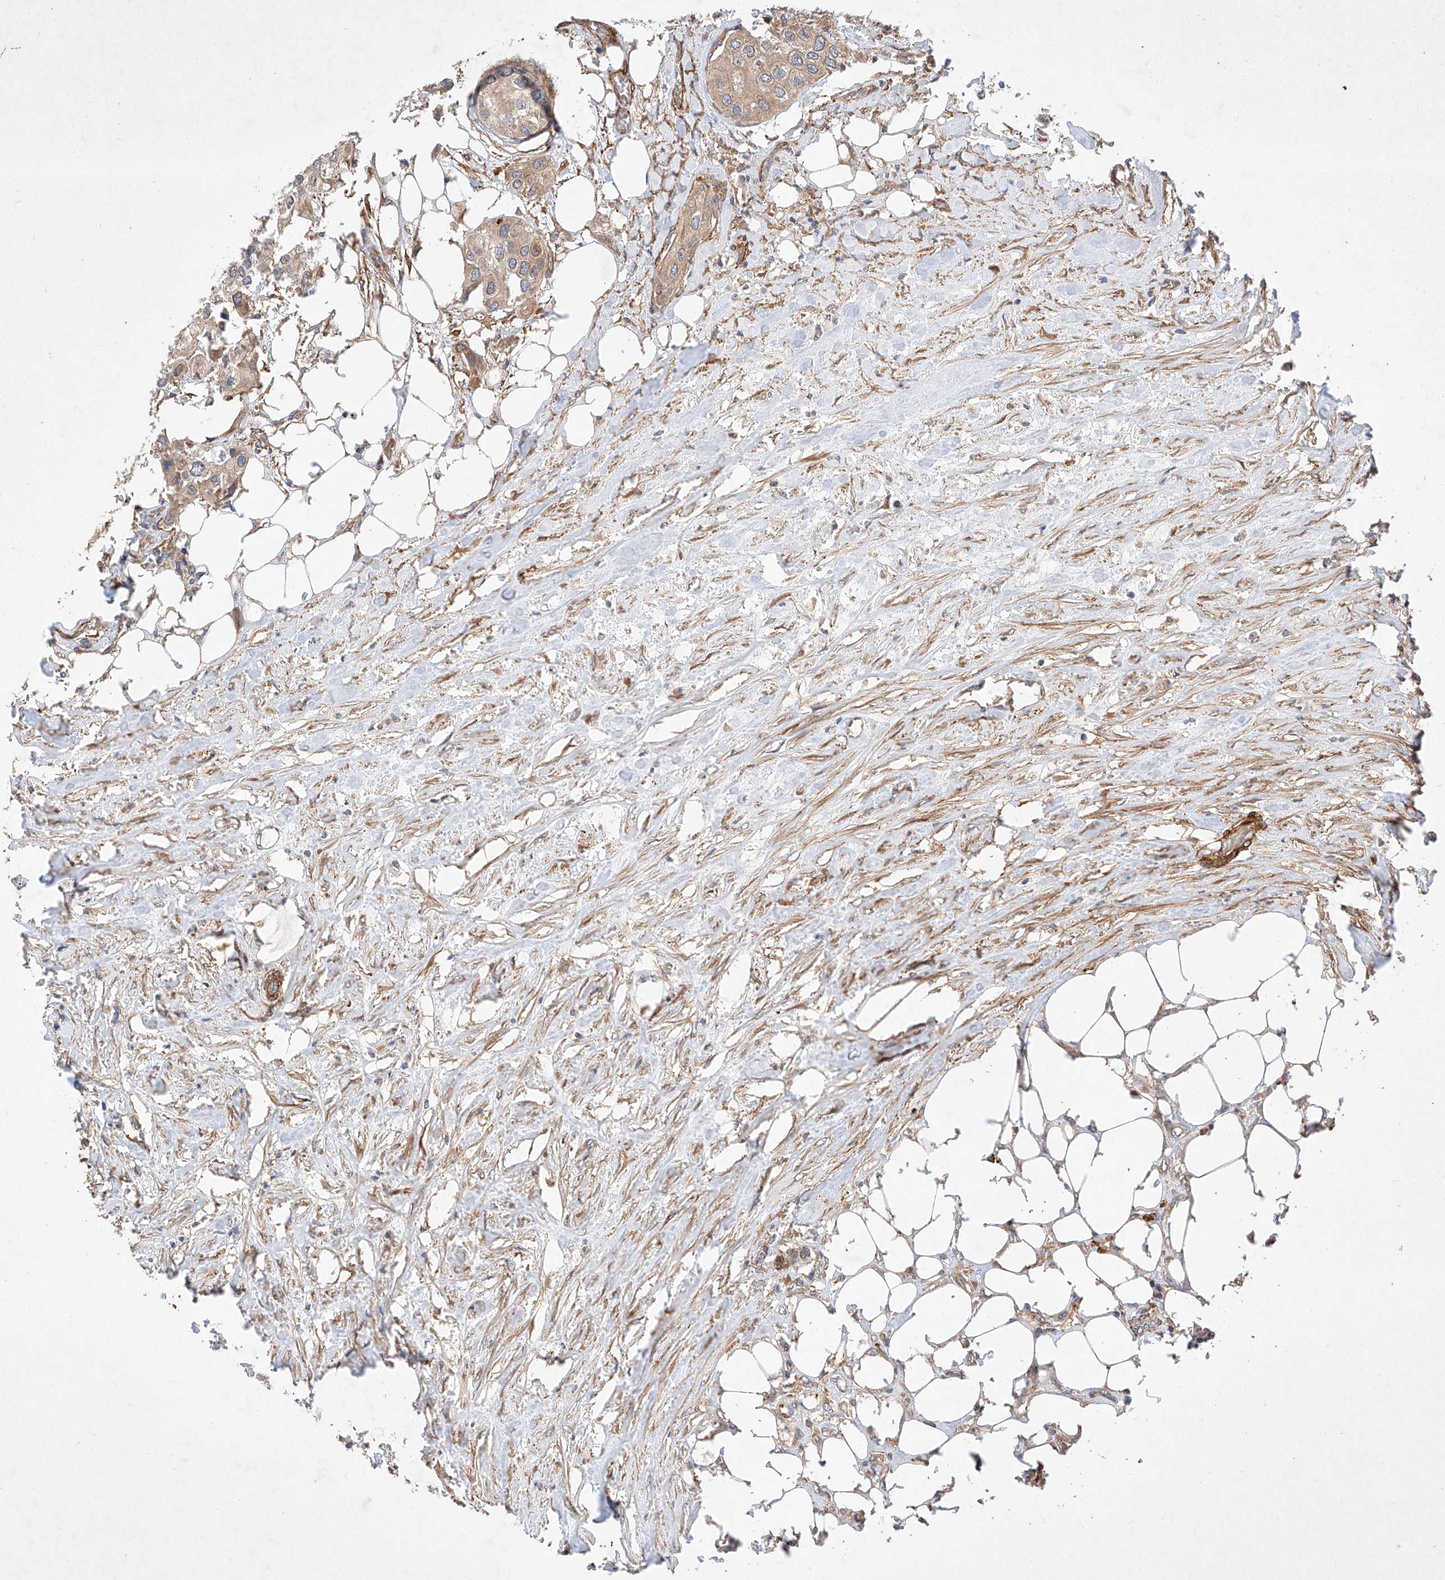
{"staining": {"intensity": "weak", "quantity": ">75%", "location": "cytoplasmic/membranous"}, "tissue": "urothelial cancer", "cell_type": "Tumor cells", "image_type": "cancer", "snomed": [{"axis": "morphology", "description": "Urothelial carcinoma, High grade"}, {"axis": "topography", "description": "Urinary bladder"}], "caption": "Tumor cells display weak cytoplasmic/membranous positivity in about >75% of cells in urothelial cancer.", "gene": "RAB23", "patient": {"sex": "male", "age": 64}}